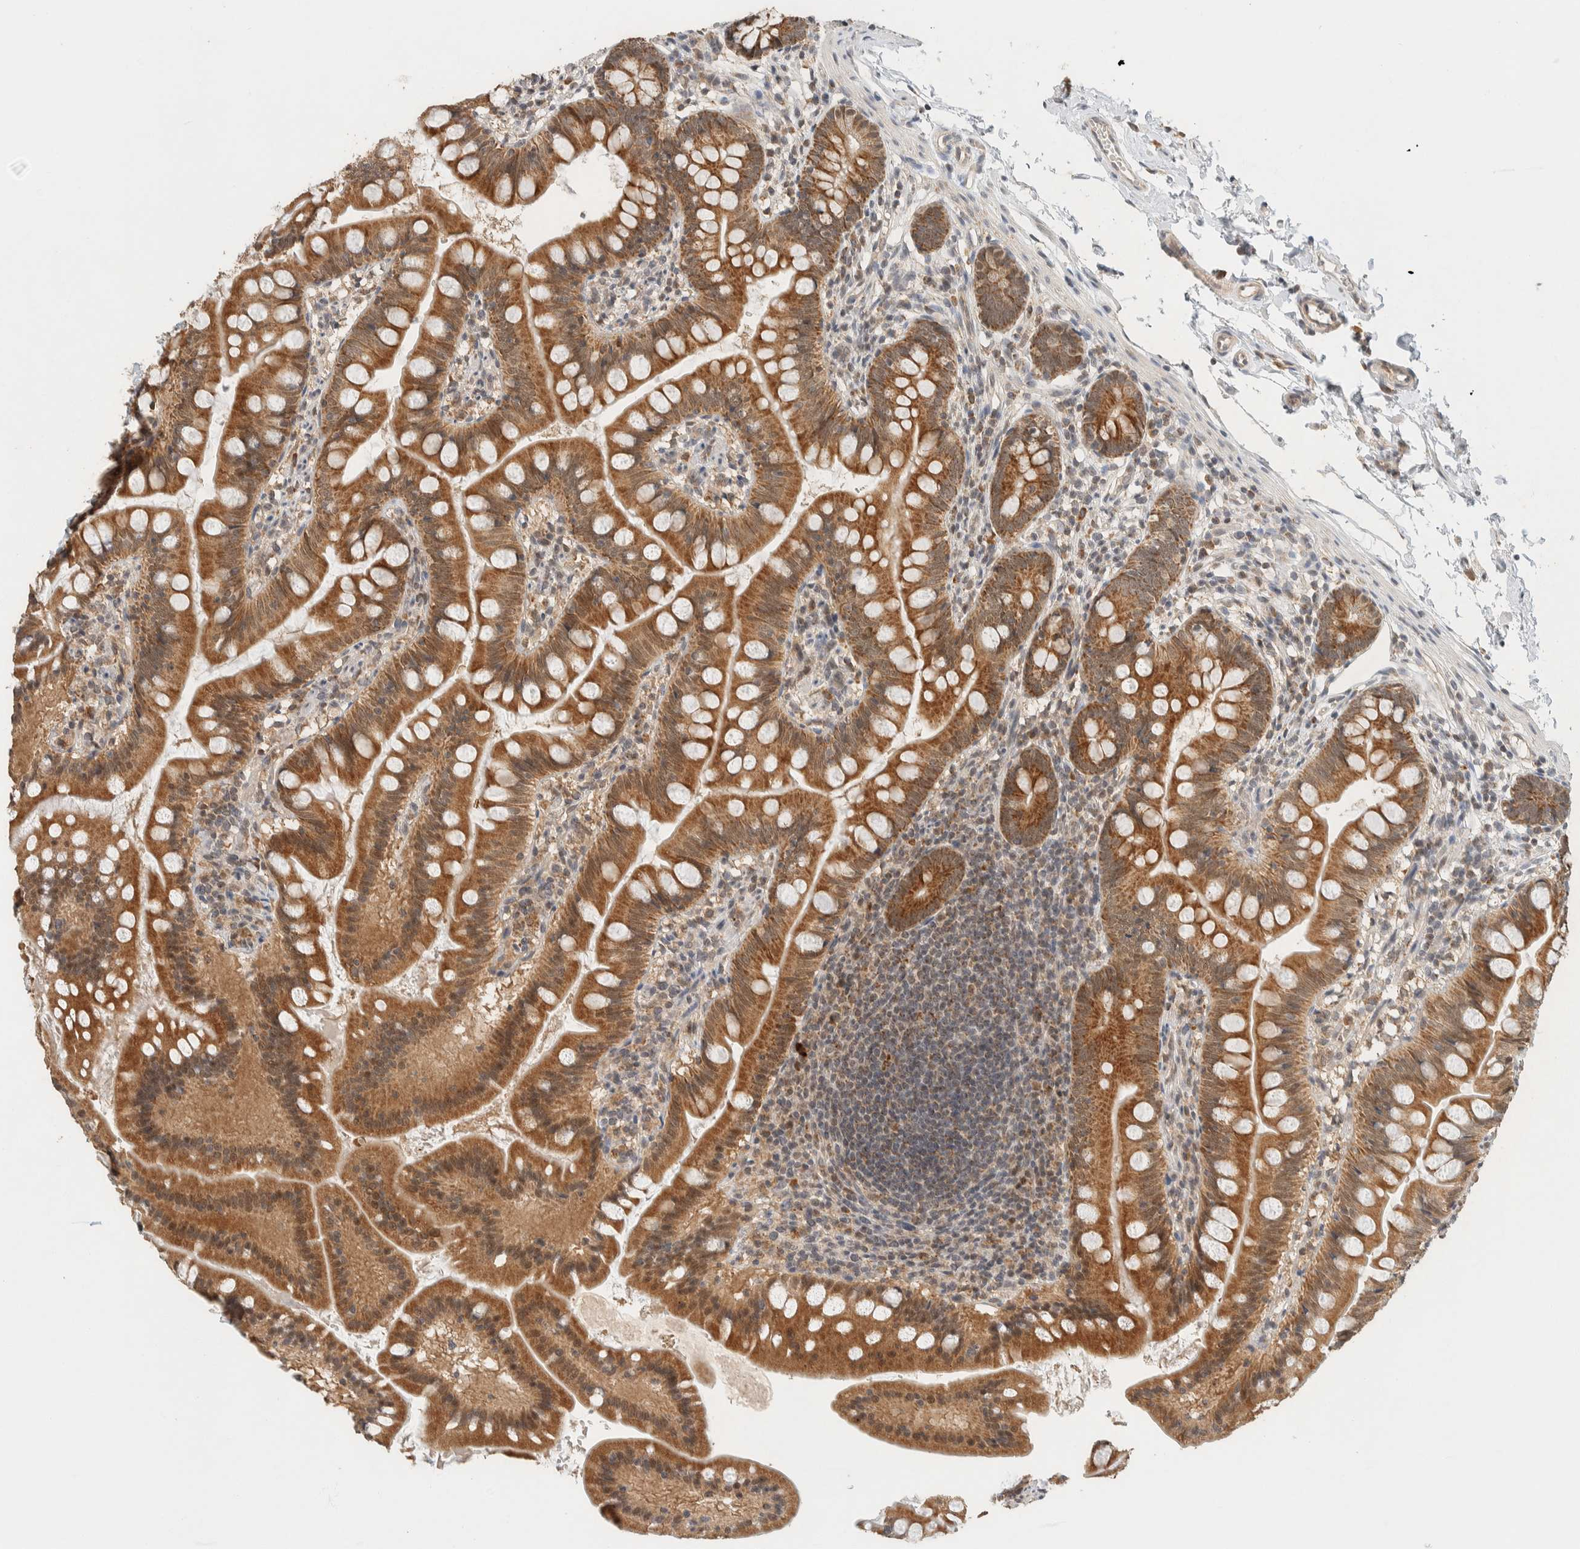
{"staining": {"intensity": "strong", "quantity": ">75%", "location": "cytoplasmic/membranous"}, "tissue": "small intestine", "cell_type": "Glandular cells", "image_type": "normal", "snomed": [{"axis": "morphology", "description": "Normal tissue, NOS"}, {"axis": "topography", "description": "Small intestine"}], "caption": "Human small intestine stained with a protein marker demonstrates strong staining in glandular cells.", "gene": "MRPL41", "patient": {"sex": "male", "age": 7}}